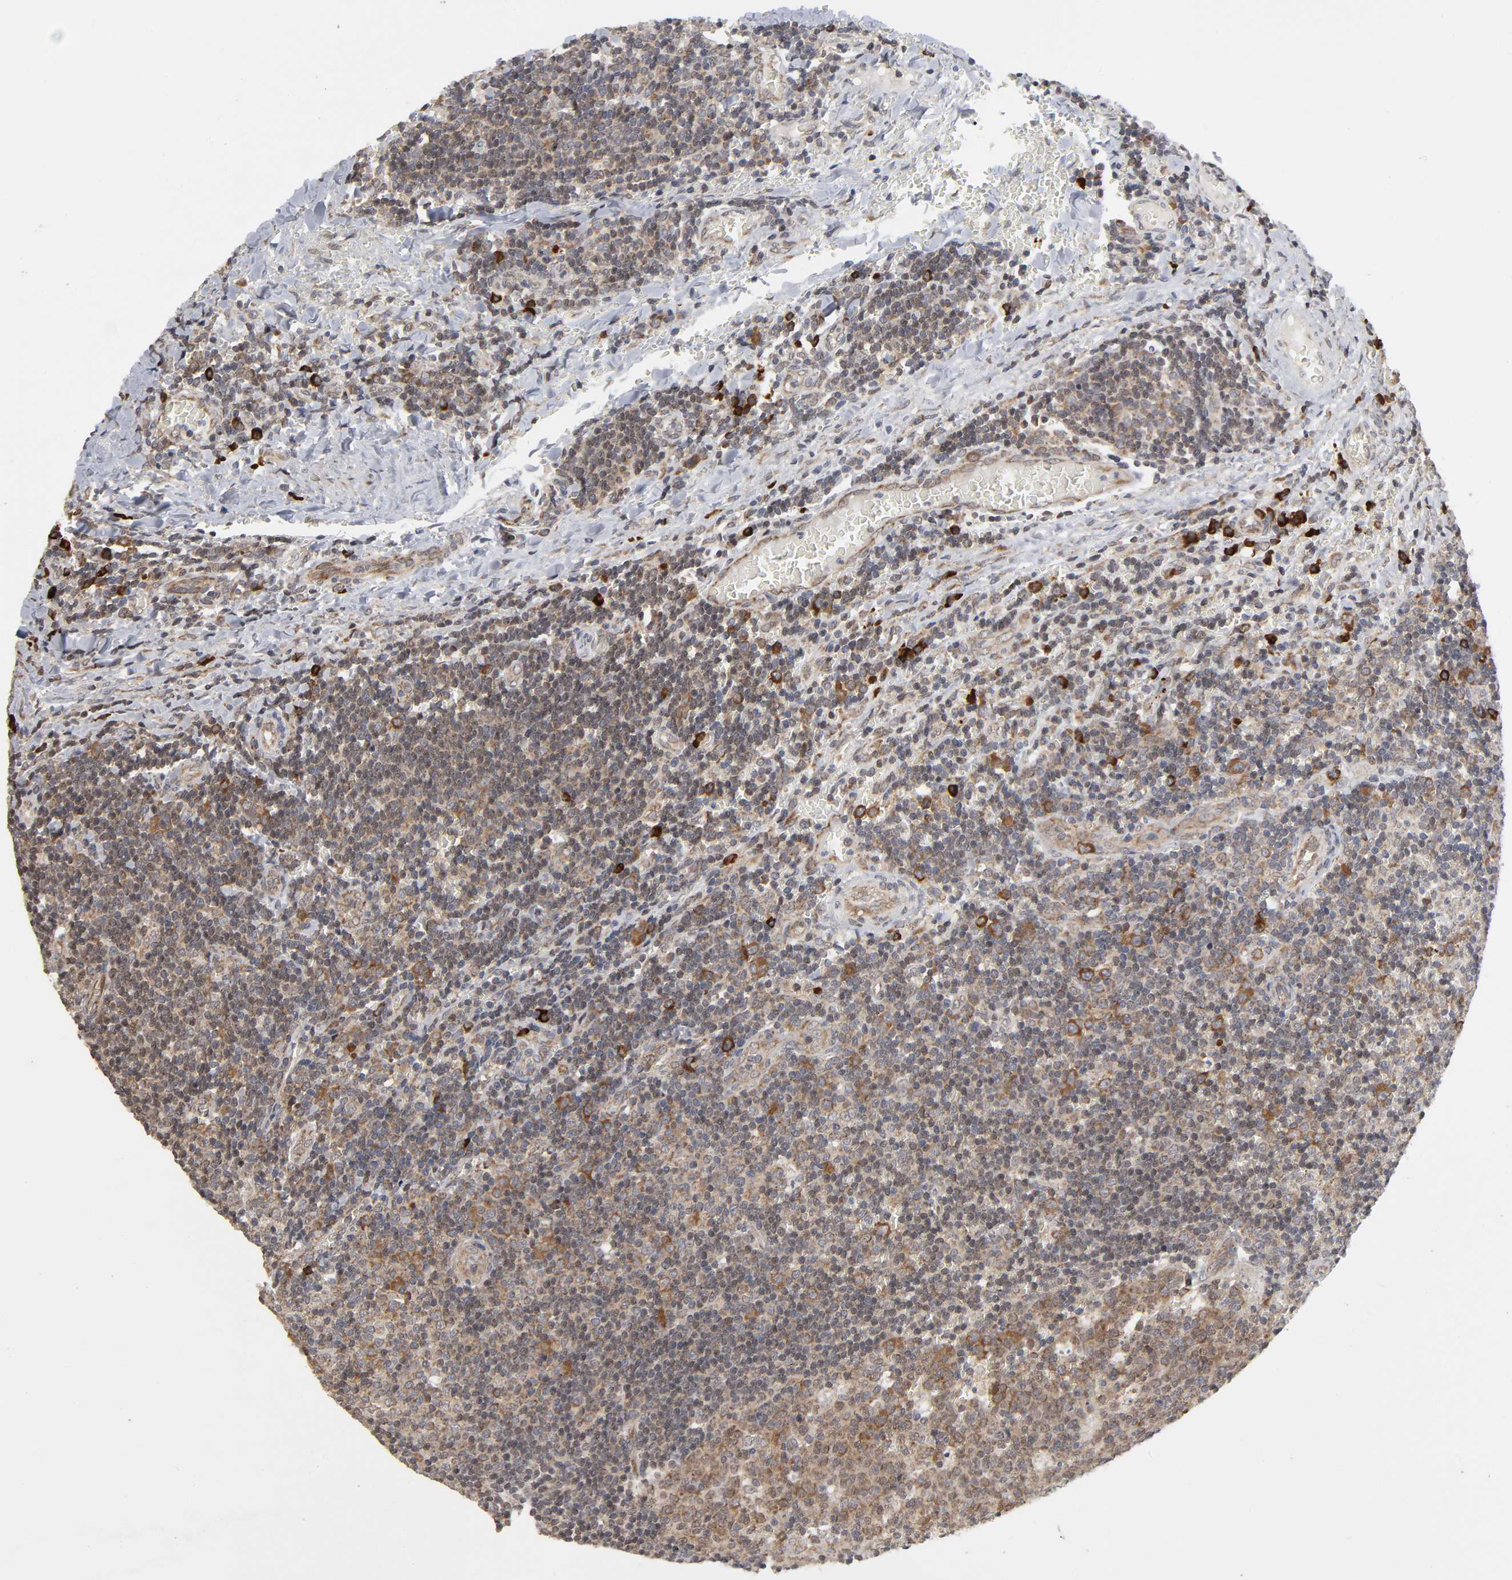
{"staining": {"intensity": "moderate", "quantity": ">75%", "location": "cytoplasmic/membranous"}, "tissue": "lymph node", "cell_type": "Germinal center cells", "image_type": "normal", "snomed": [{"axis": "morphology", "description": "Normal tissue, NOS"}, {"axis": "topography", "description": "Lymph node"}, {"axis": "topography", "description": "Salivary gland"}], "caption": "Lymph node stained with DAB immunohistochemistry displays medium levels of moderate cytoplasmic/membranous staining in approximately >75% of germinal center cells.", "gene": "SLC30A9", "patient": {"sex": "male", "age": 8}}